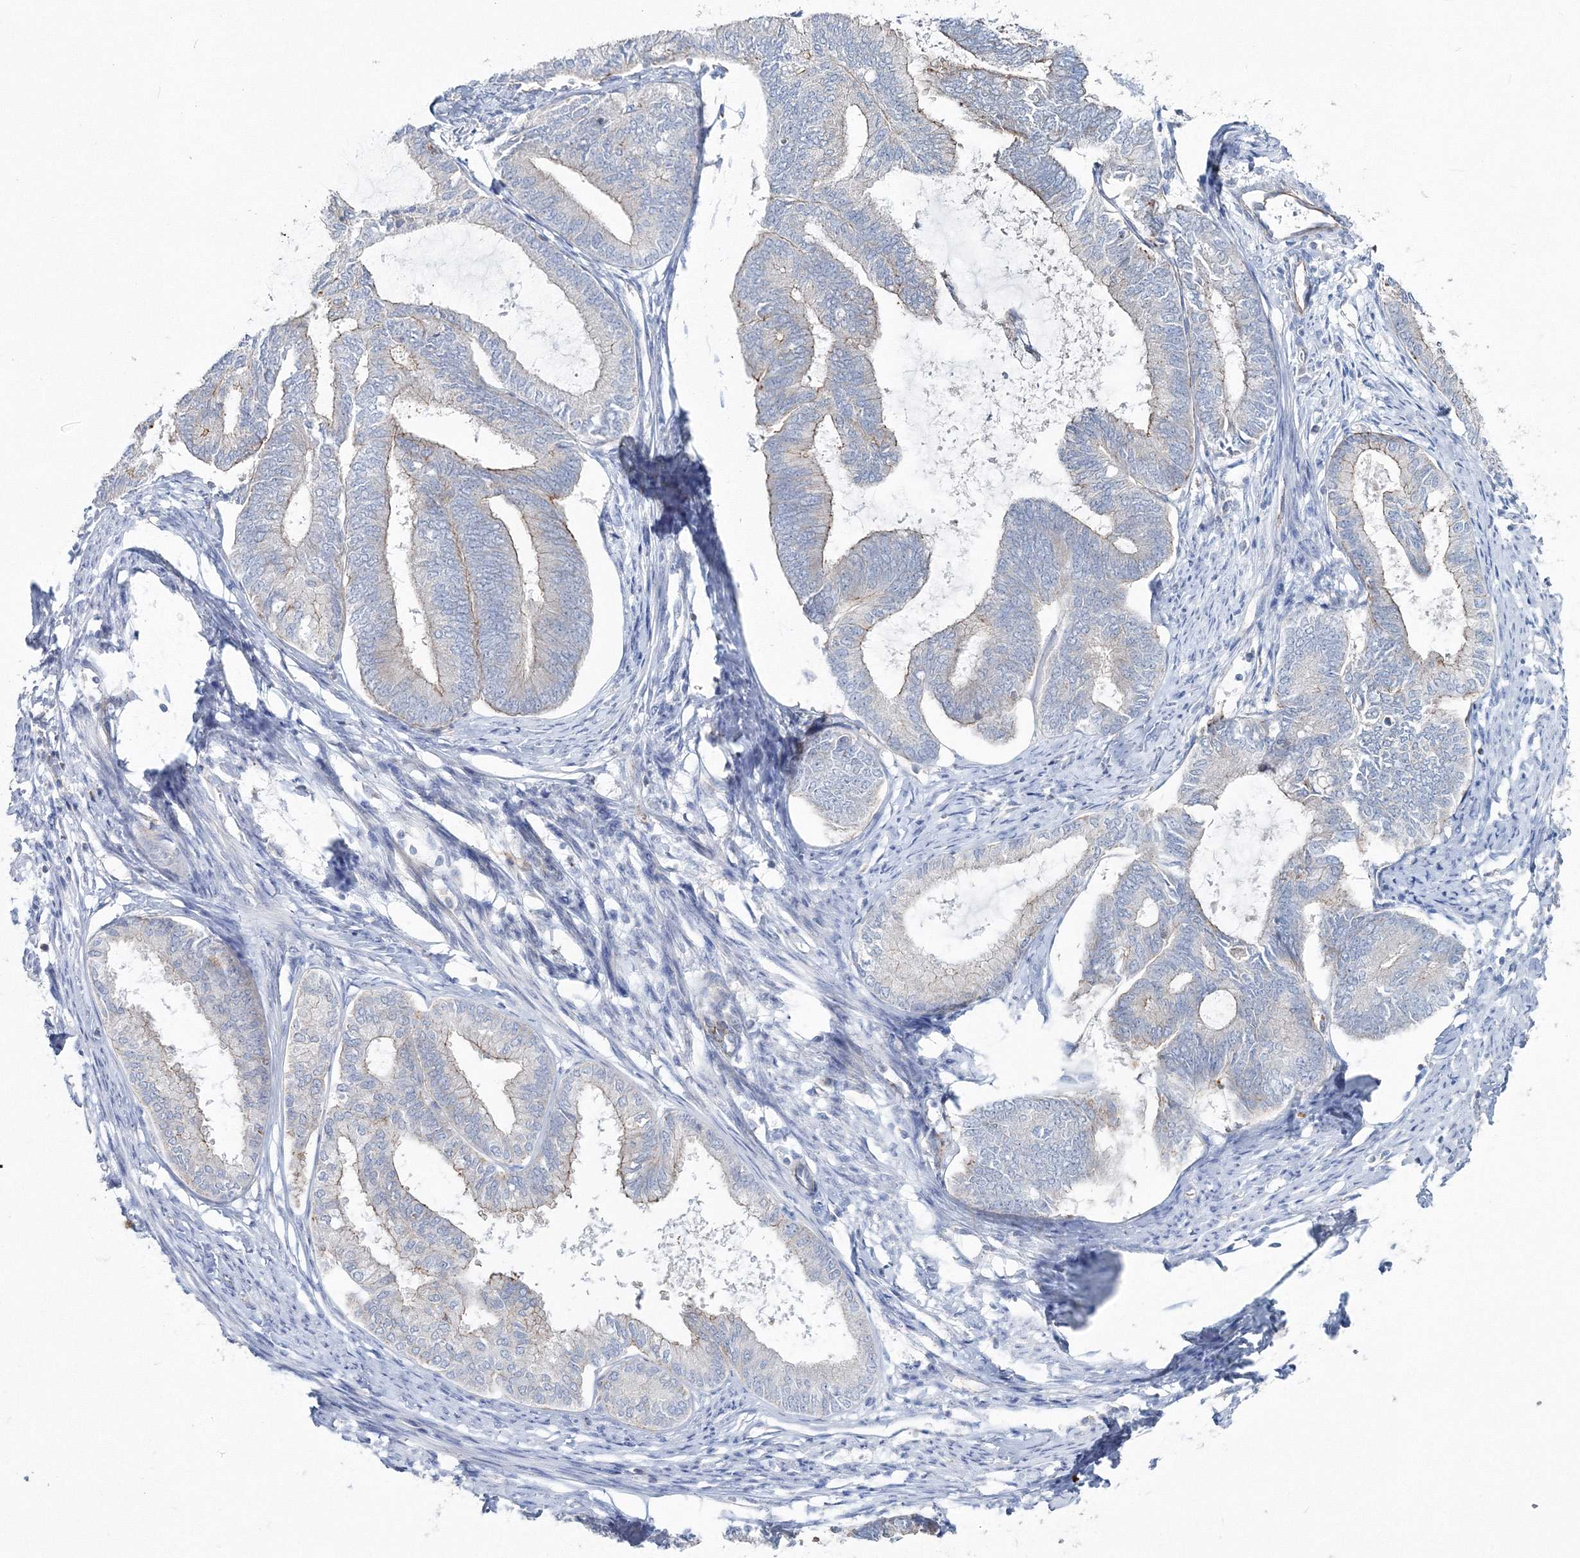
{"staining": {"intensity": "negative", "quantity": "none", "location": "none"}, "tissue": "endometrial cancer", "cell_type": "Tumor cells", "image_type": "cancer", "snomed": [{"axis": "morphology", "description": "Adenocarcinoma, NOS"}, {"axis": "topography", "description": "Endometrium"}], "caption": "DAB (3,3'-diaminobenzidine) immunohistochemical staining of endometrial cancer (adenocarcinoma) shows no significant expression in tumor cells. (DAB (3,3'-diaminobenzidine) immunohistochemistry visualized using brightfield microscopy, high magnification).", "gene": "GGA2", "patient": {"sex": "female", "age": 86}}